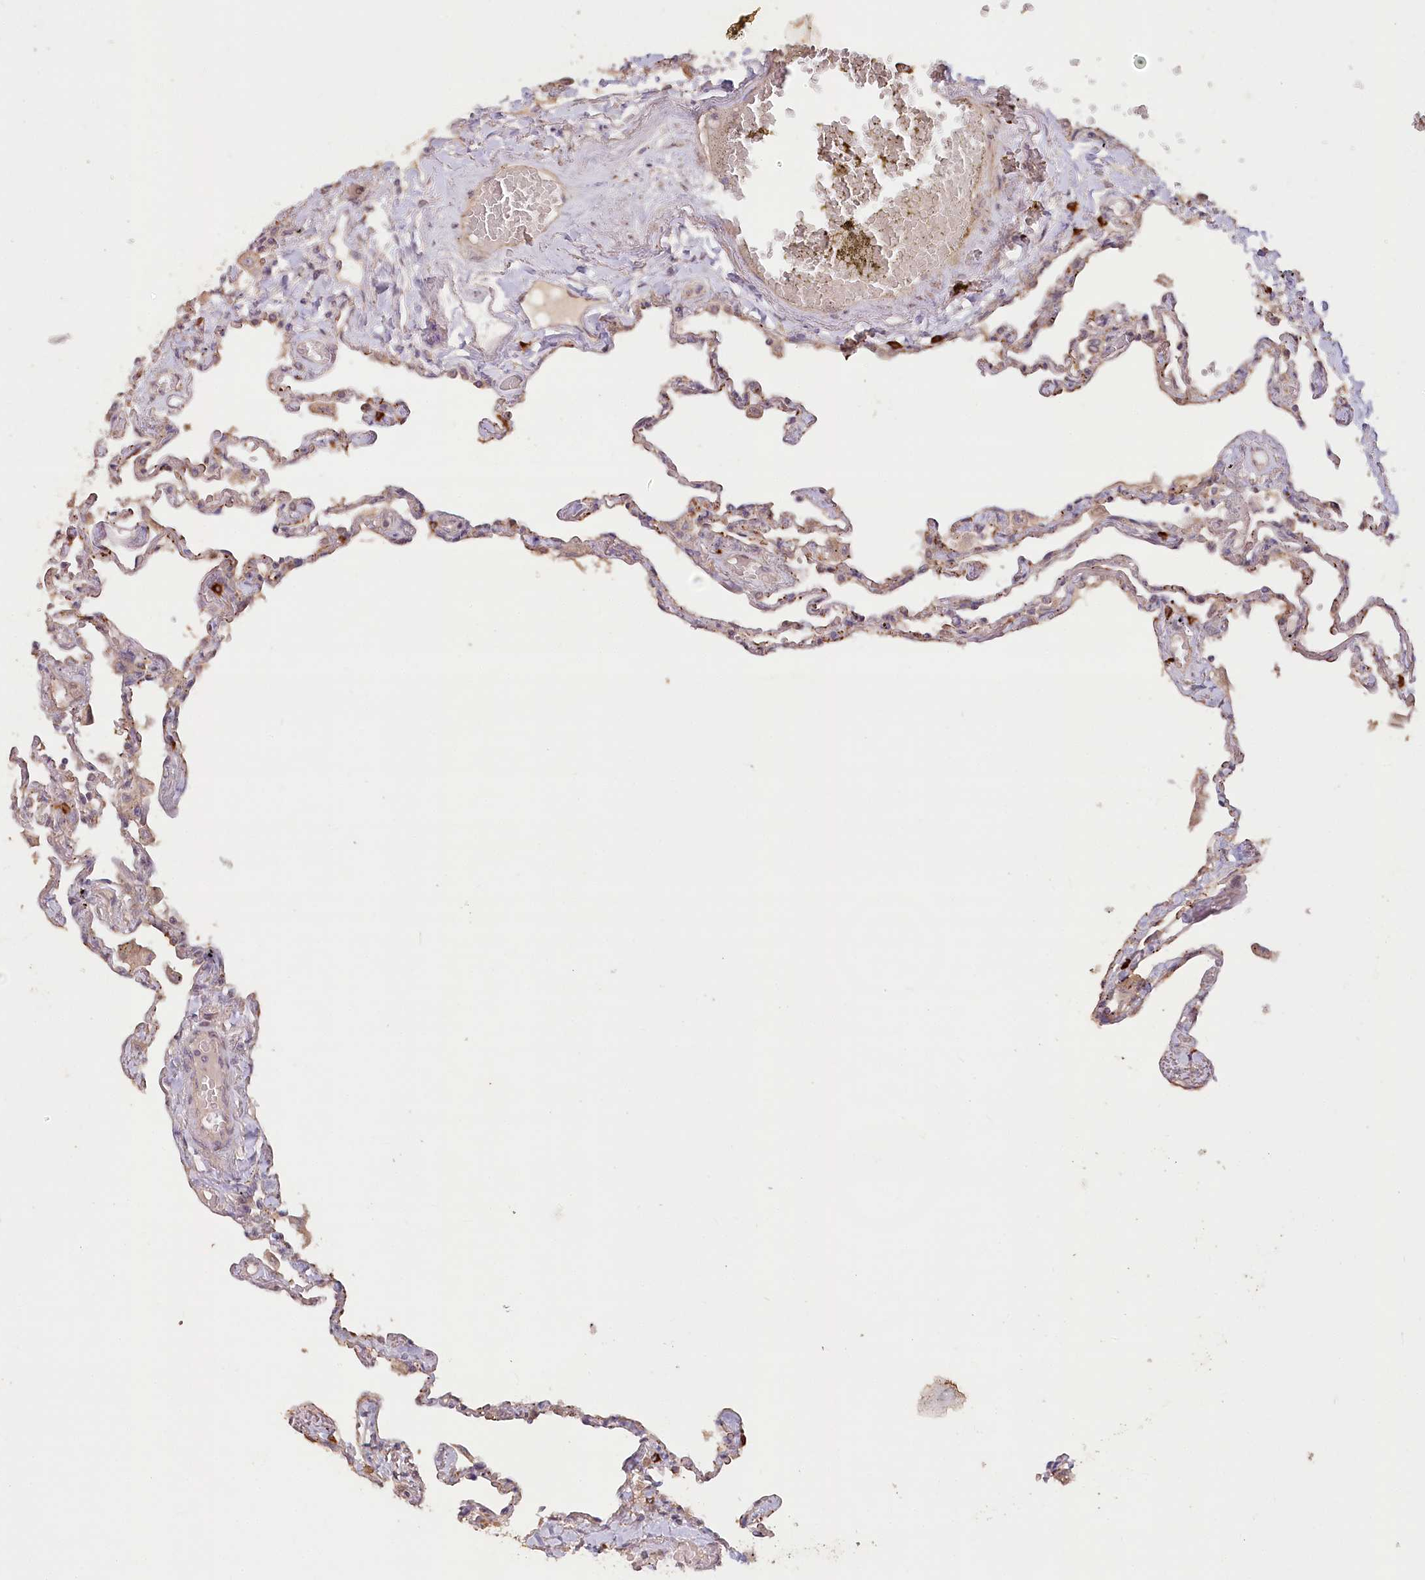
{"staining": {"intensity": "moderate", "quantity": ">75%", "location": "cytoplasmic/membranous"}, "tissue": "lung", "cell_type": "Alveolar cells", "image_type": "normal", "snomed": [{"axis": "morphology", "description": "Normal tissue, NOS"}, {"axis": "topography", "description": "Lung"}], "caption": "Moderate cytoplasmic/membranous staining for a protein is identified in approximately >75% of alveolar cells of unremarkable lung using immunohistochemistry (IHC).", "gene": "IRAK1BP1", "patient": {"sex": "female", "age": 67}}